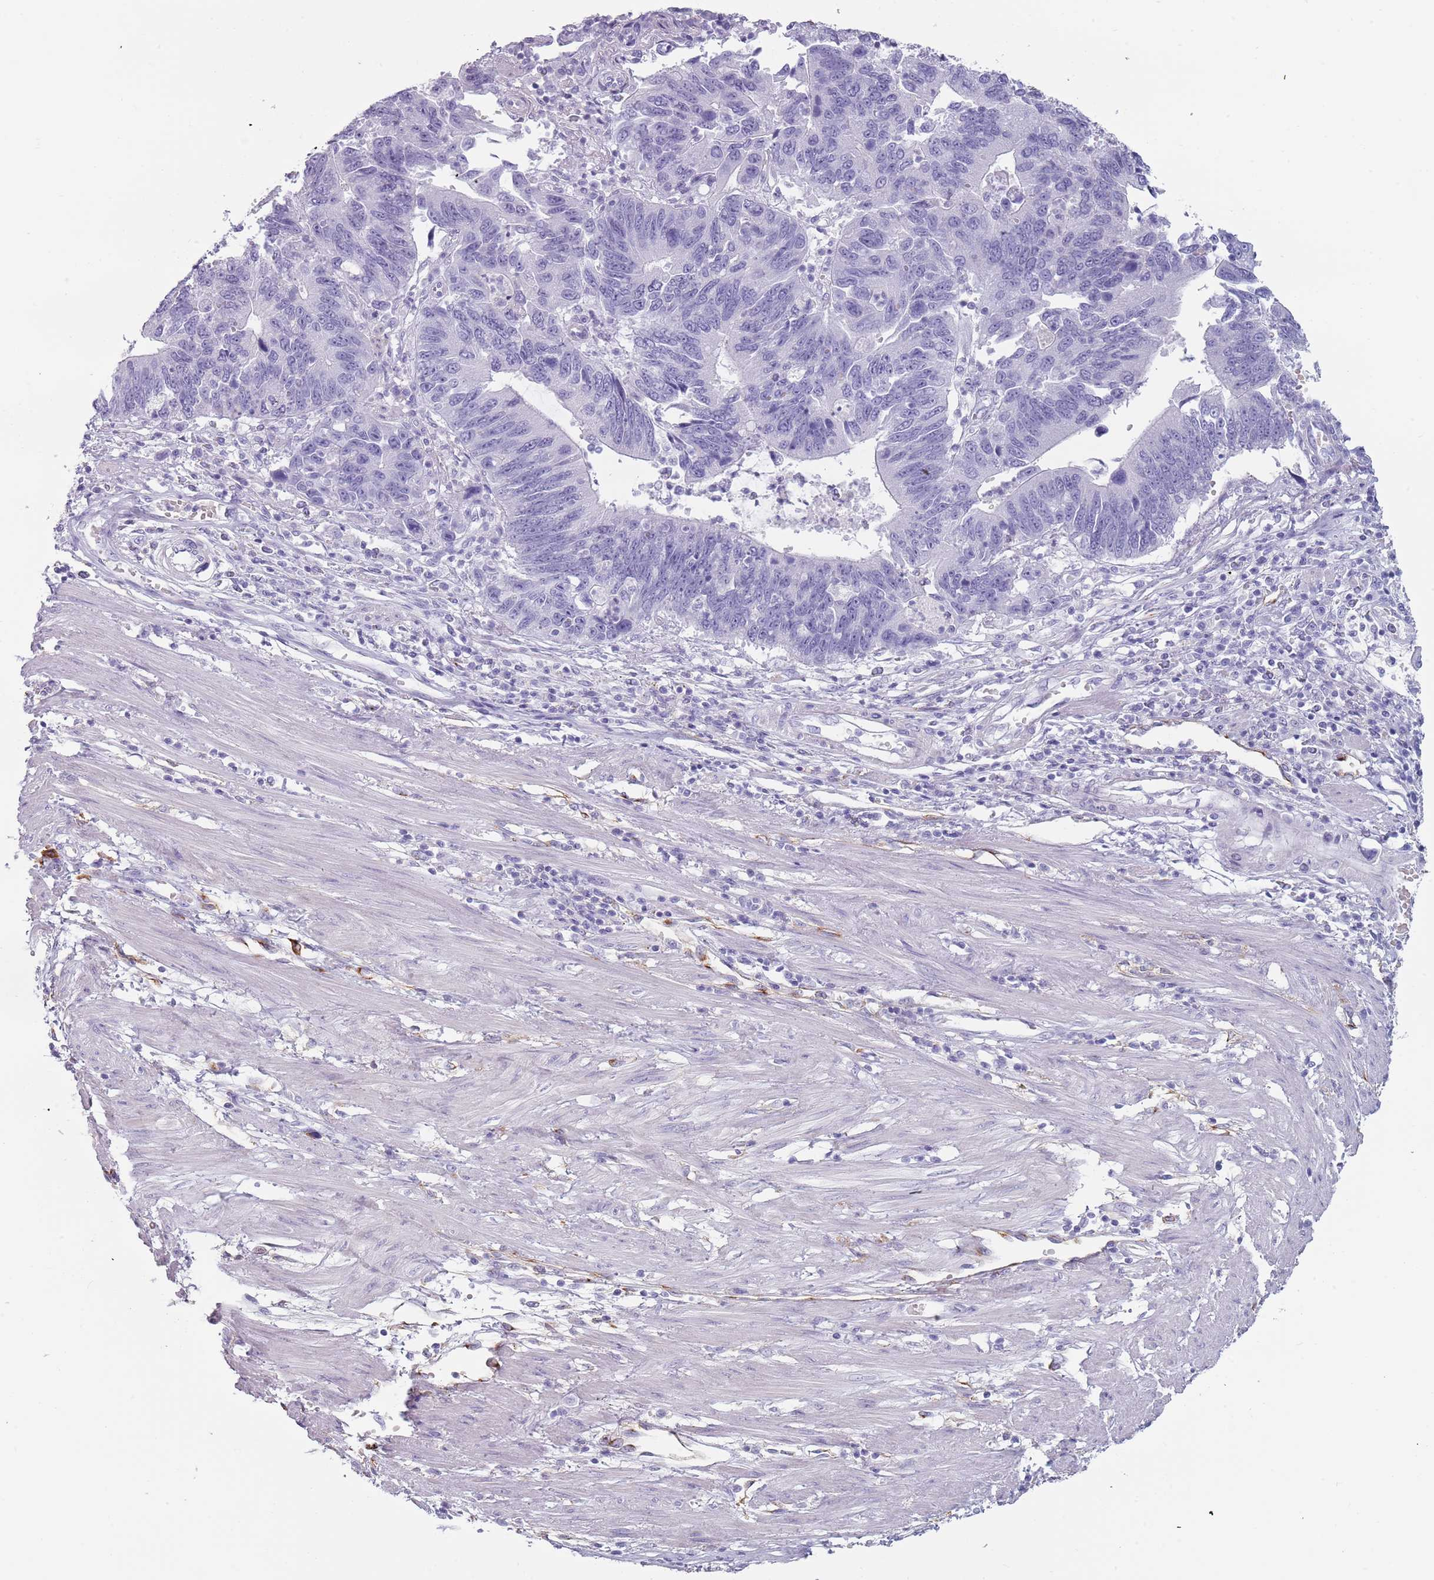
{"staining": {"intensity": "negative", "quantity": "none", "location": "none"}, "tissue": "stomach cancer", "cell_type": "Tumor cells", "image_type": "cancer", "snomed": [{"axis": "morphology", "description": "Adenocarcinoma, NOS"}, {"axis": "topography", "description": "Stomach"}], "caption": "Histopathology image shows no significant protein expression in tumor cells of stomach cancer. (DAB (3,3'-diaminobenzidine) immunohistochemistry, high magnification).", "gene": "COLEC12", "patient": {"sex": "male", "age": 59}}